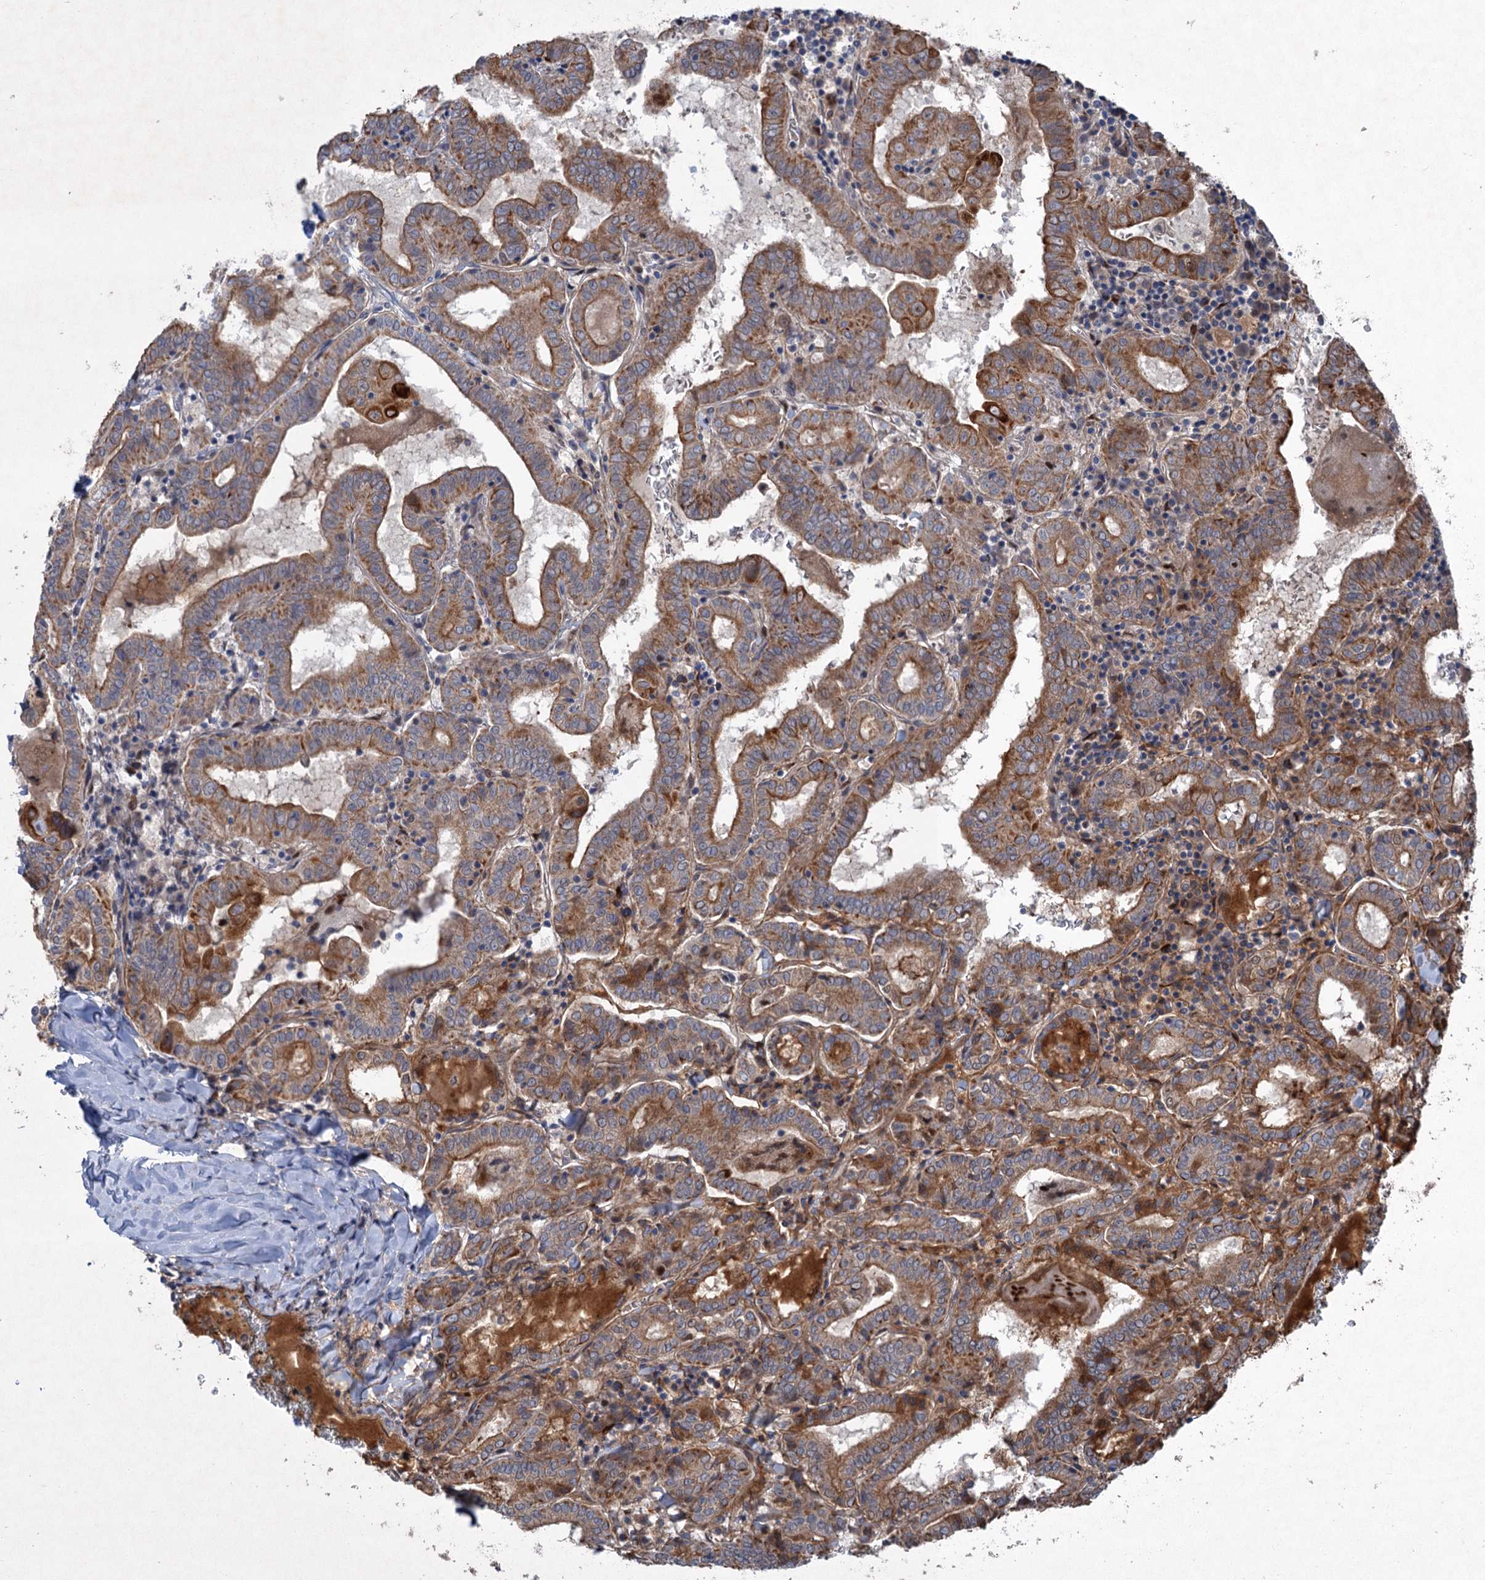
{"staining": {"intensity": "moderate", "quantity": ">75%", "location": "cytoplasmic/membranous"}, "tissue": "thyroid cancer", "cell_type": "Tumor cells", "image_type": "cancer", "snomed": [{"axis": "morphology", "description": "Papillary adenocarcinoma, NOS"}, {"axis": "topography", "description": "Thyroid gland"}], "caption": "An image showing moderate cytoplasmic/membranous positivity in approximately >75% of tumor cells in papillary adenocarcinoma (thyroid), as visualized by brown immunohistochemical staining.", "gene": "TTC31", "patient": {"sex": "female", "age": 72}}